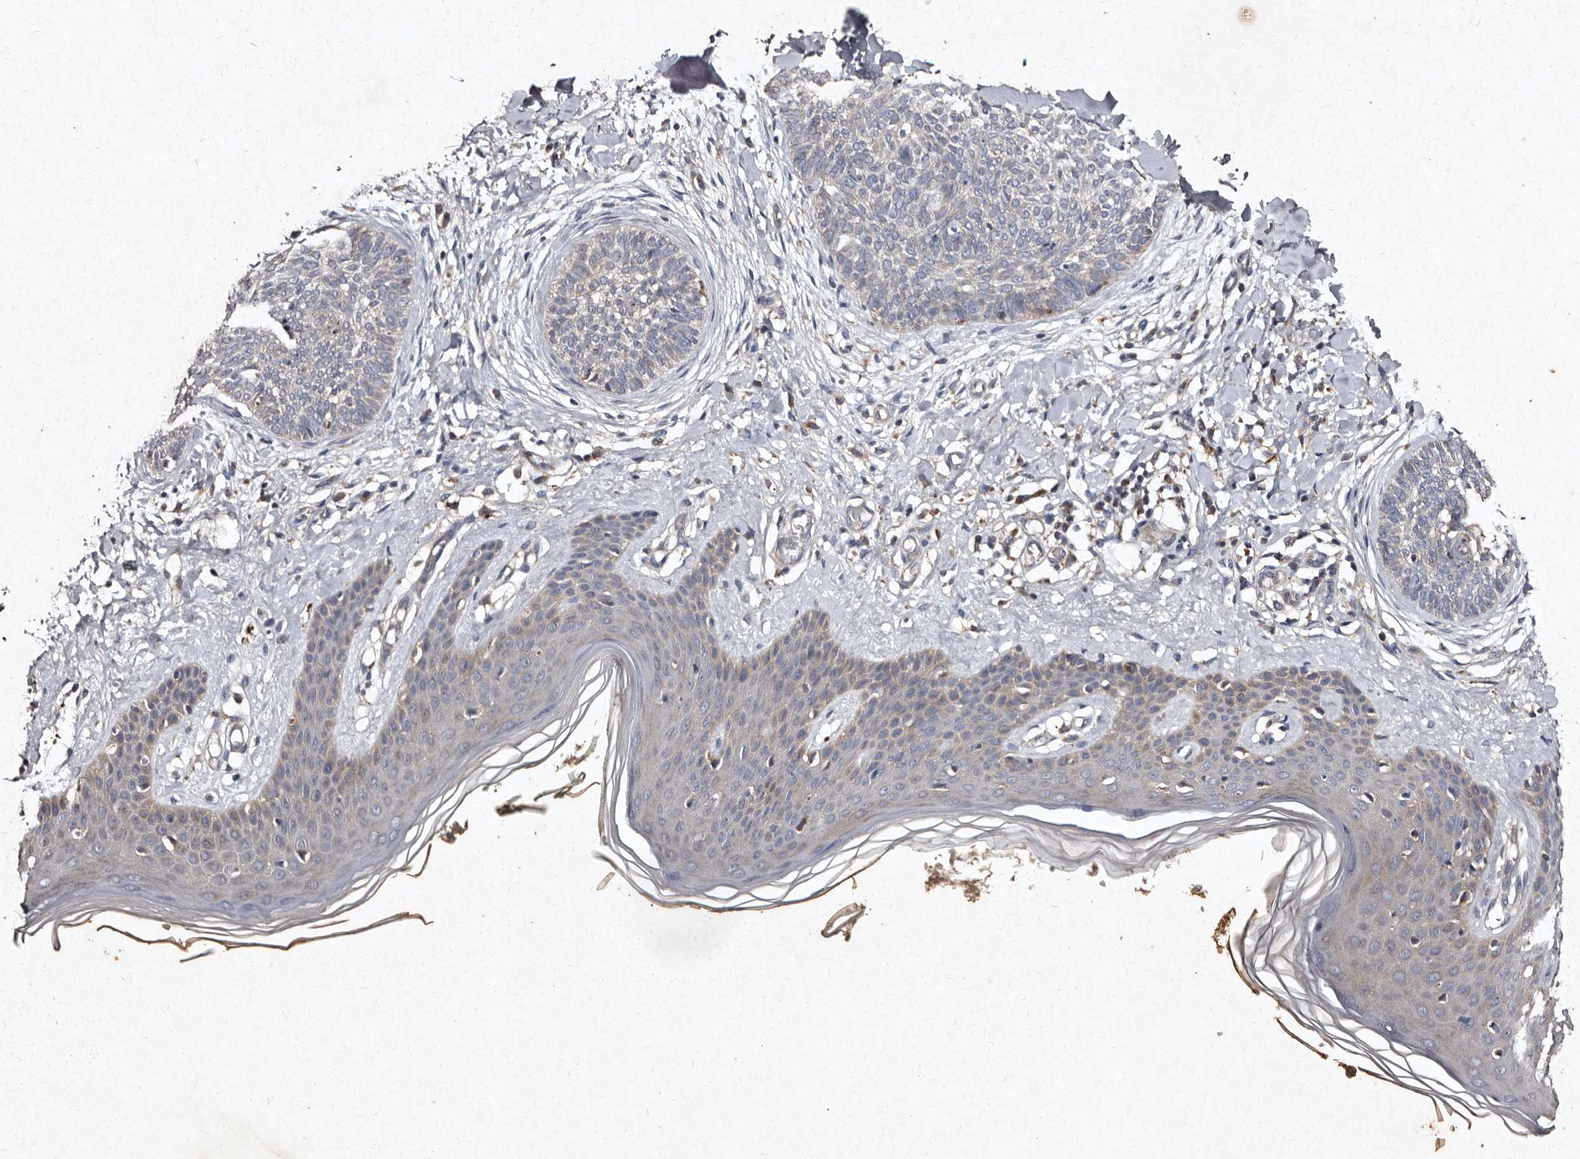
{"staining": {"intensity": "negative", "quantity": "none", "location": "none"}, "tissue": "skin cancer", "cell_type": "Tumor cells", "image_type": "cancer", "snomed": [{"axis": "morphology", "description": "Basal cell carcinoma"}, {"axis": "topography", "description": "Skin"}], "caption": "High power microscopy histopathology image of an IHC micrograph of basal cell carcinoma (skin), revealing no significant positivity in tumor cells. (Stains: DAB immunohistochemistry with hematoxylin counter stain, Microscopy: brightfield microscopy at high magnification).", "gene": "TFB1M", "patient": {"sex": "female", "age": 59}}